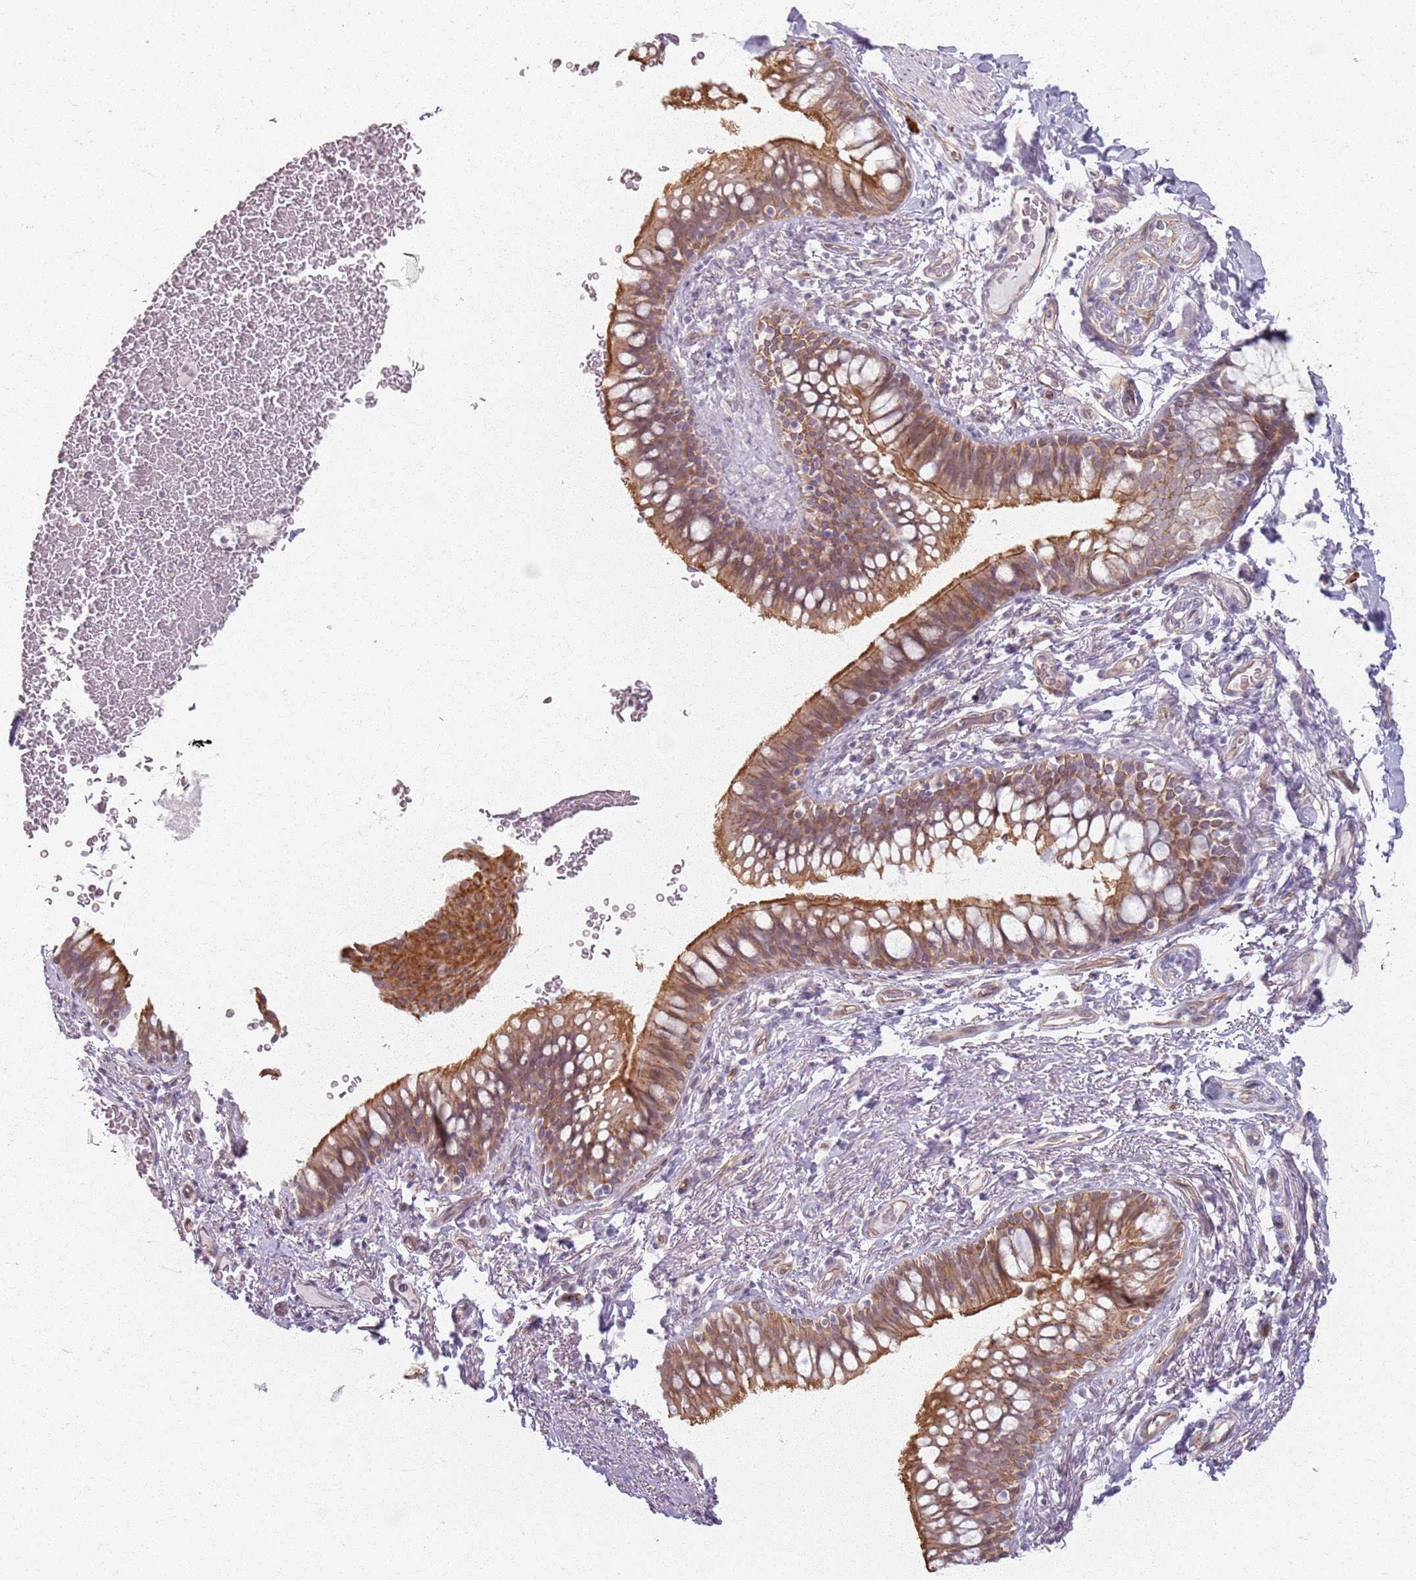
{"staining": {"intensity": "moderate", "quantity": ">75%", "location": "cytoplasmic/membranous"}, "tissue": "bronchus", "cell_type": "Respiratory epithelial cells", "image_type": "normal", "snomed": [{"axis": "morphology", "description": "Normal tissue, NOS"}, {"axis": "topography", "description": "Cartilage tissue"}, {"axis": "topography", "description": "Bronchus"}], "caption": "Immunohistochemistry of normal human bronchus exhibits medium levels of moderate cytoplasmic/membranous staining in about >75% of respiratory epithelial cells. (IHC, brightfield microscopy, high magnification).", "gene": "KCNA5", "patient": {"sex": "female", "age": 36}}